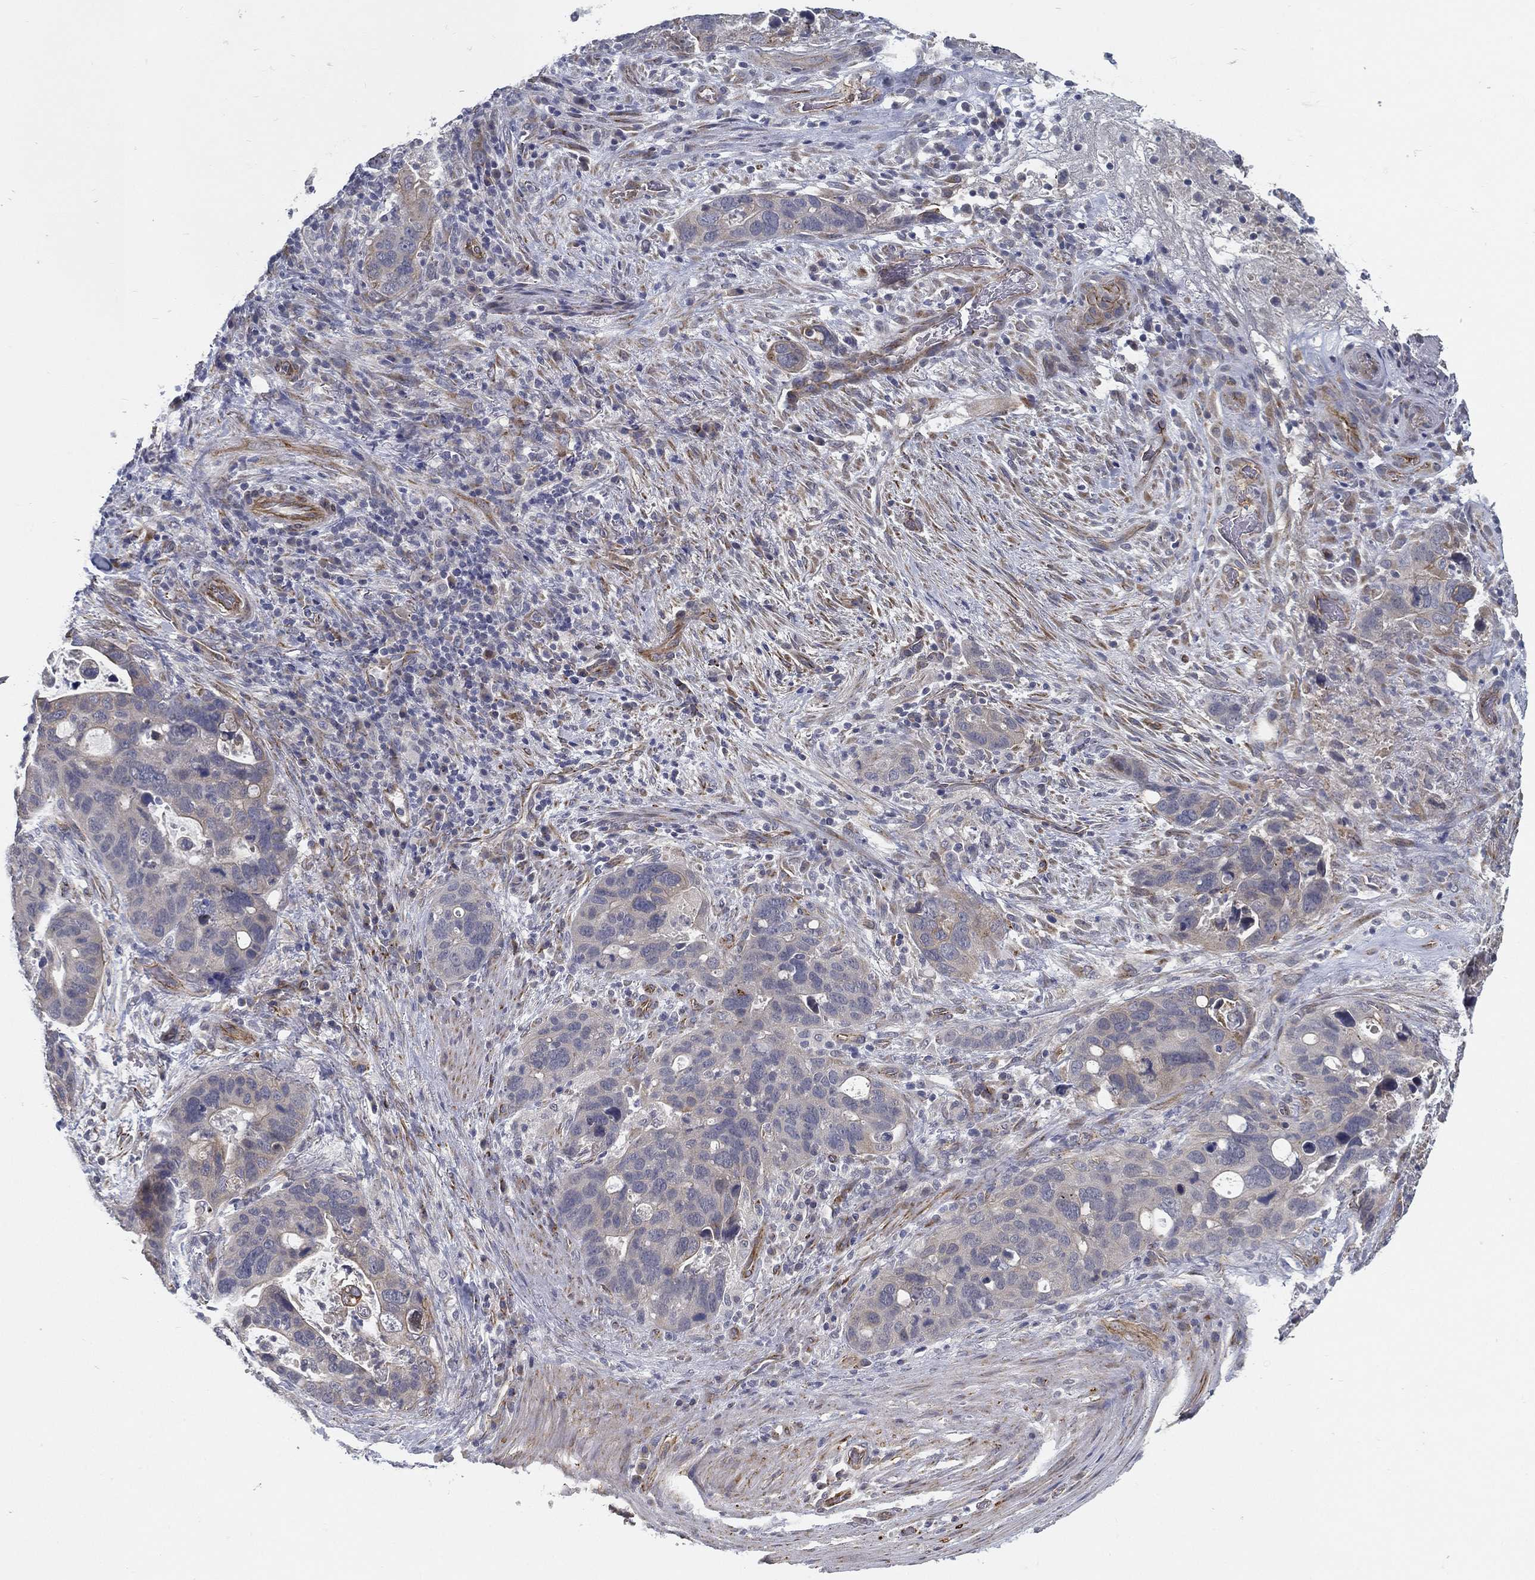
{"staining": {"intensity": "weak", "quantity": "<25%", "location": "cytoplasmic/membranous"}, "tissue": "stomach cancer", "cell_type": "Tumor cells", "image_type": "cancer", "snomed": [{"axis": "morphology", "description": "Adenocarcinoma, NOS"}, {"axis": "topography", "description": "Stomach"}], "caption": "Tumor cells show no significant positivity in adenocarcinoma (stomach).", "gene": "LRRC56", "patient": {"sex": "male", "age": 54}}